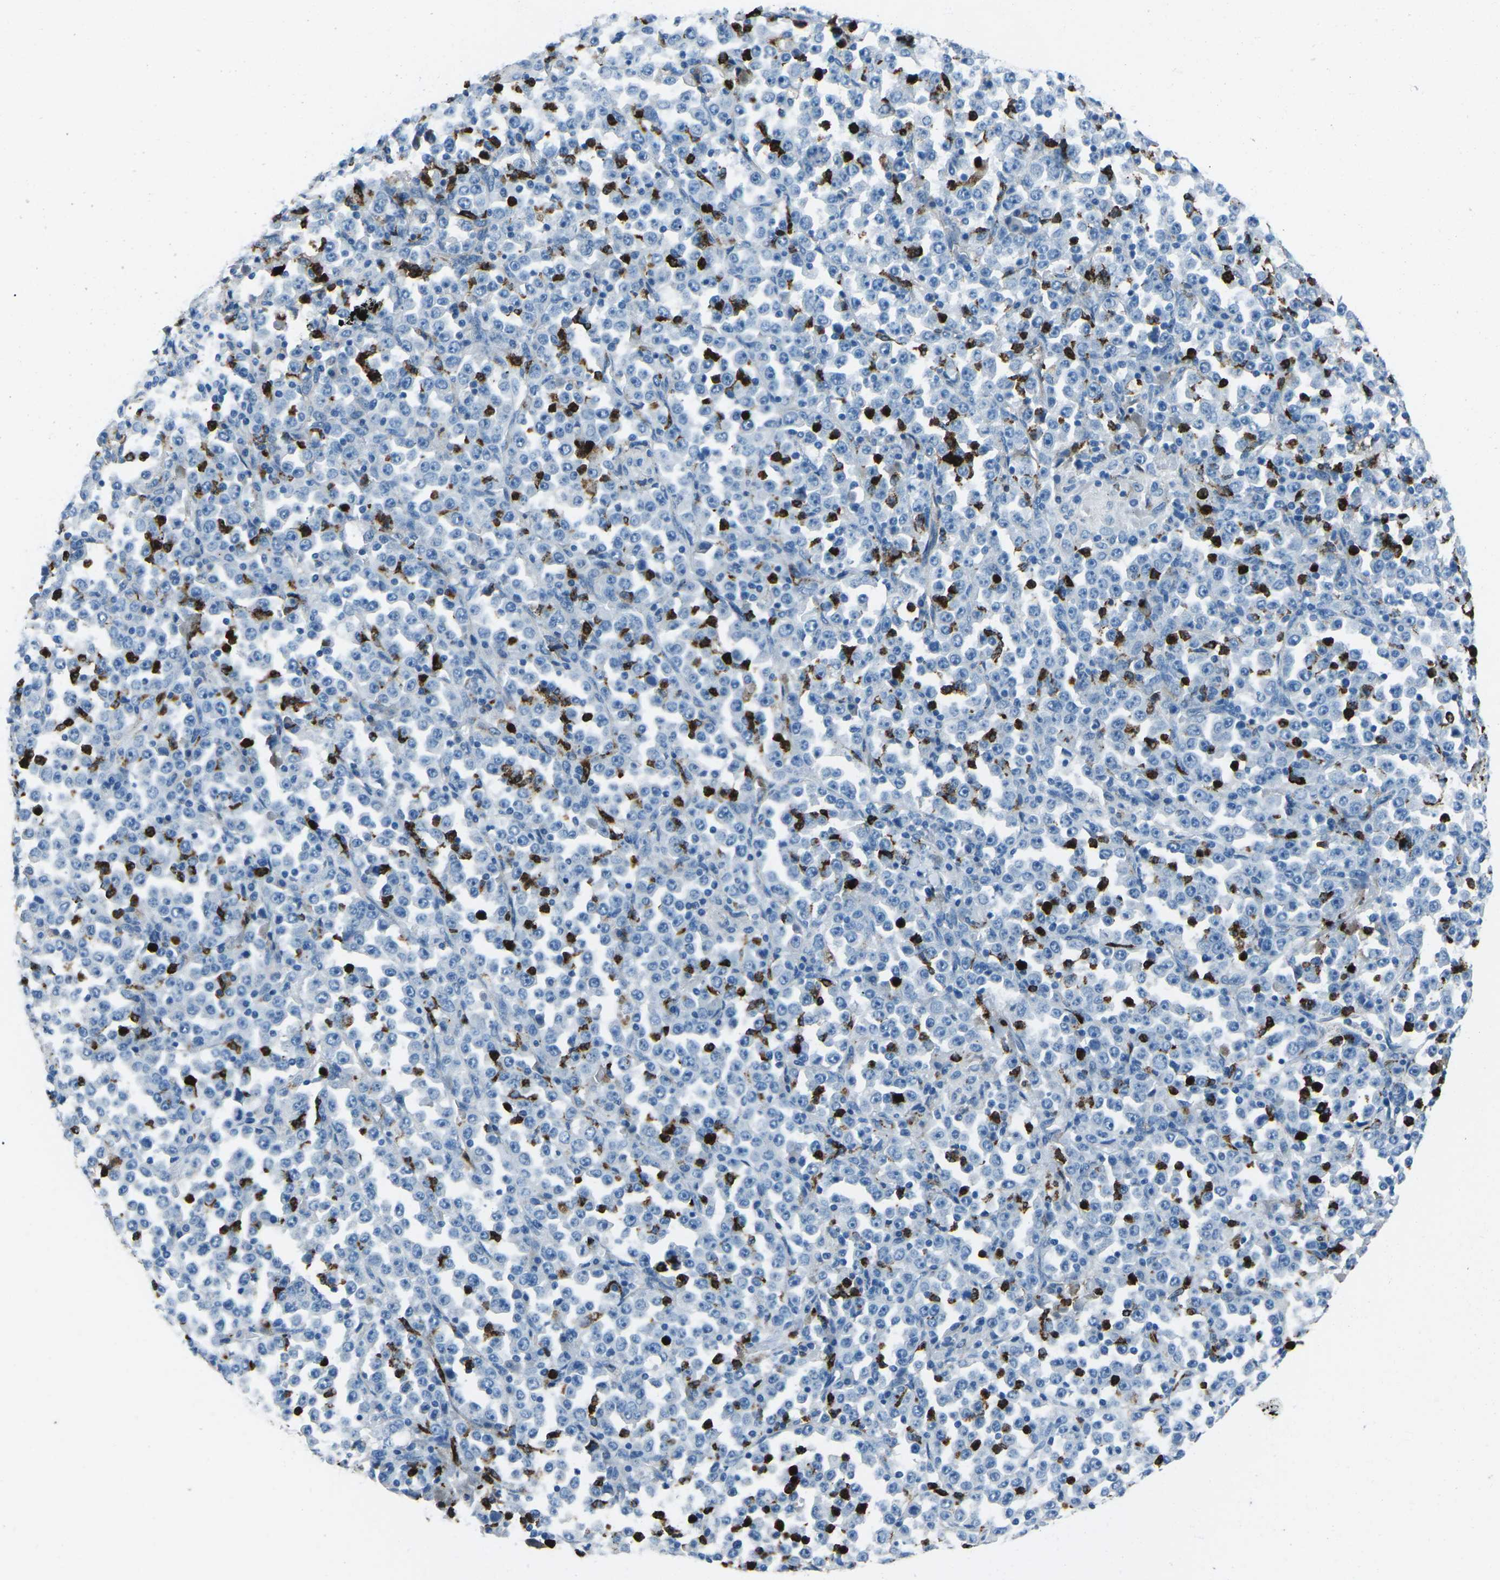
{"staining": {"intensity": "negative", "quantity": "none", "location": "none"}, "tissue": "stomach cancer", "cell_type": "Tumor cells", "image_type": "cancer", "snomed": [{"axis": "morphology", "description": "Normal tissue, NOS"}, {"axis": "morphology", "description": "Adenocarcinoma, NOS"}, {"axis": "topography", "description": "Stomach, upper"}, {"axis": "topography", "description": "Stomach"}], "caption": "This is an immunohistochemistry micrograph of stomach adenocarcinoma. There is no positivity in tumor cells.", "gene": "FCN1", "patient": {"sex": "male", "age": 59}}